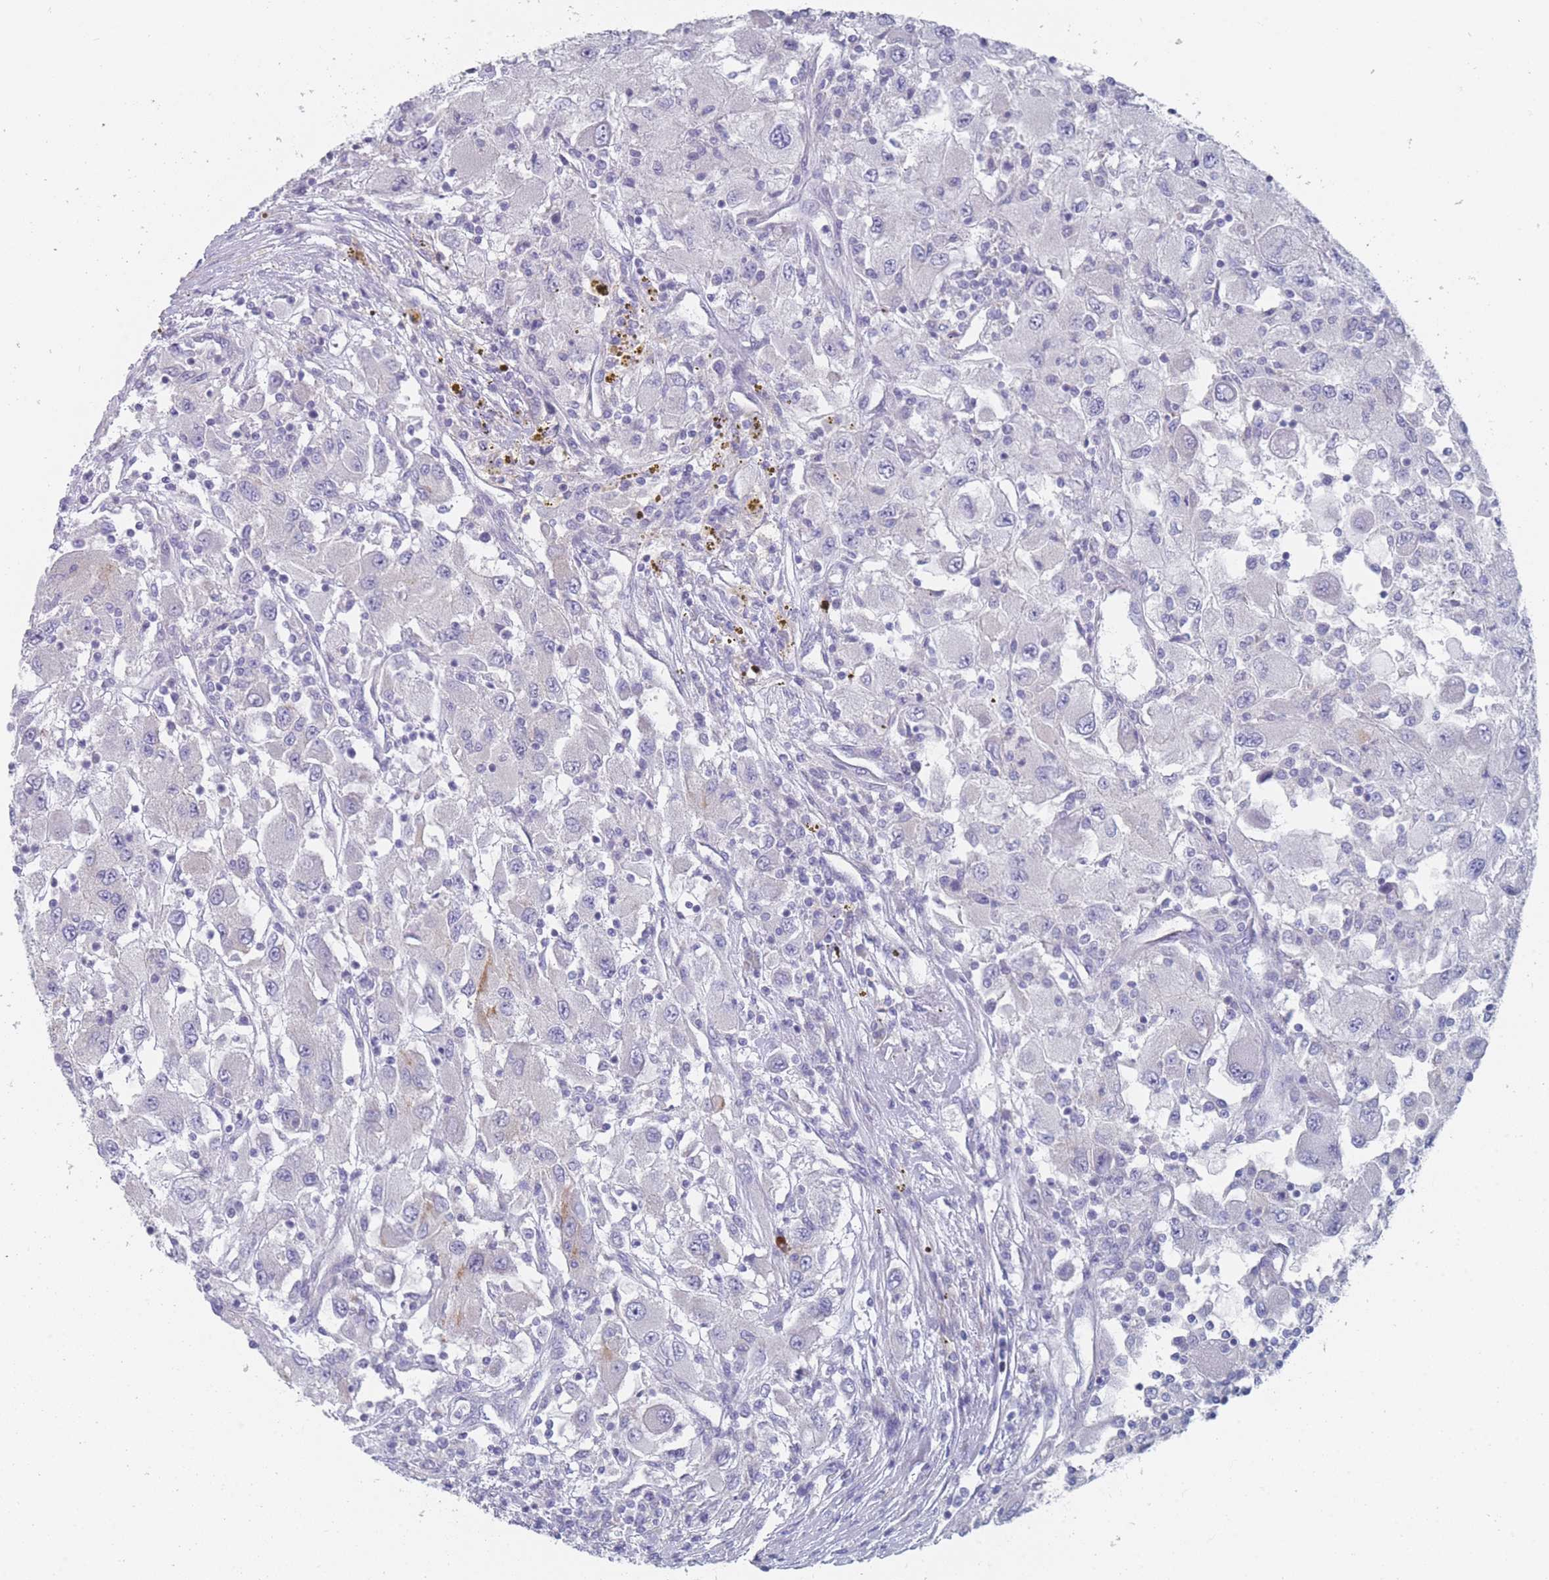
{"staining": {"intensity": "negative", "quantity": "none", "location": "none"}, "tissue": "renal cancer", "cell_type": "Tumor cells", "image_type": "cancer", "snomed": [{"axis": "morphology", "description": "Adenocarcinoma, NOS"}, {"axis": "topography", "description": "Kidney"}], "caption": "IHC image of neoplastic tissue: renal adenocarcinoma stained with DAB reveals no significant protein positivity in tumor cells. Brightfield microscopy of IHC stained with DAB (3,3'-diaminobenzidine) (brown) and hematoxylin (blue), captured at high magnification.", "gene": "PIGU", "patient": {"sex": "female", "age": 67}}